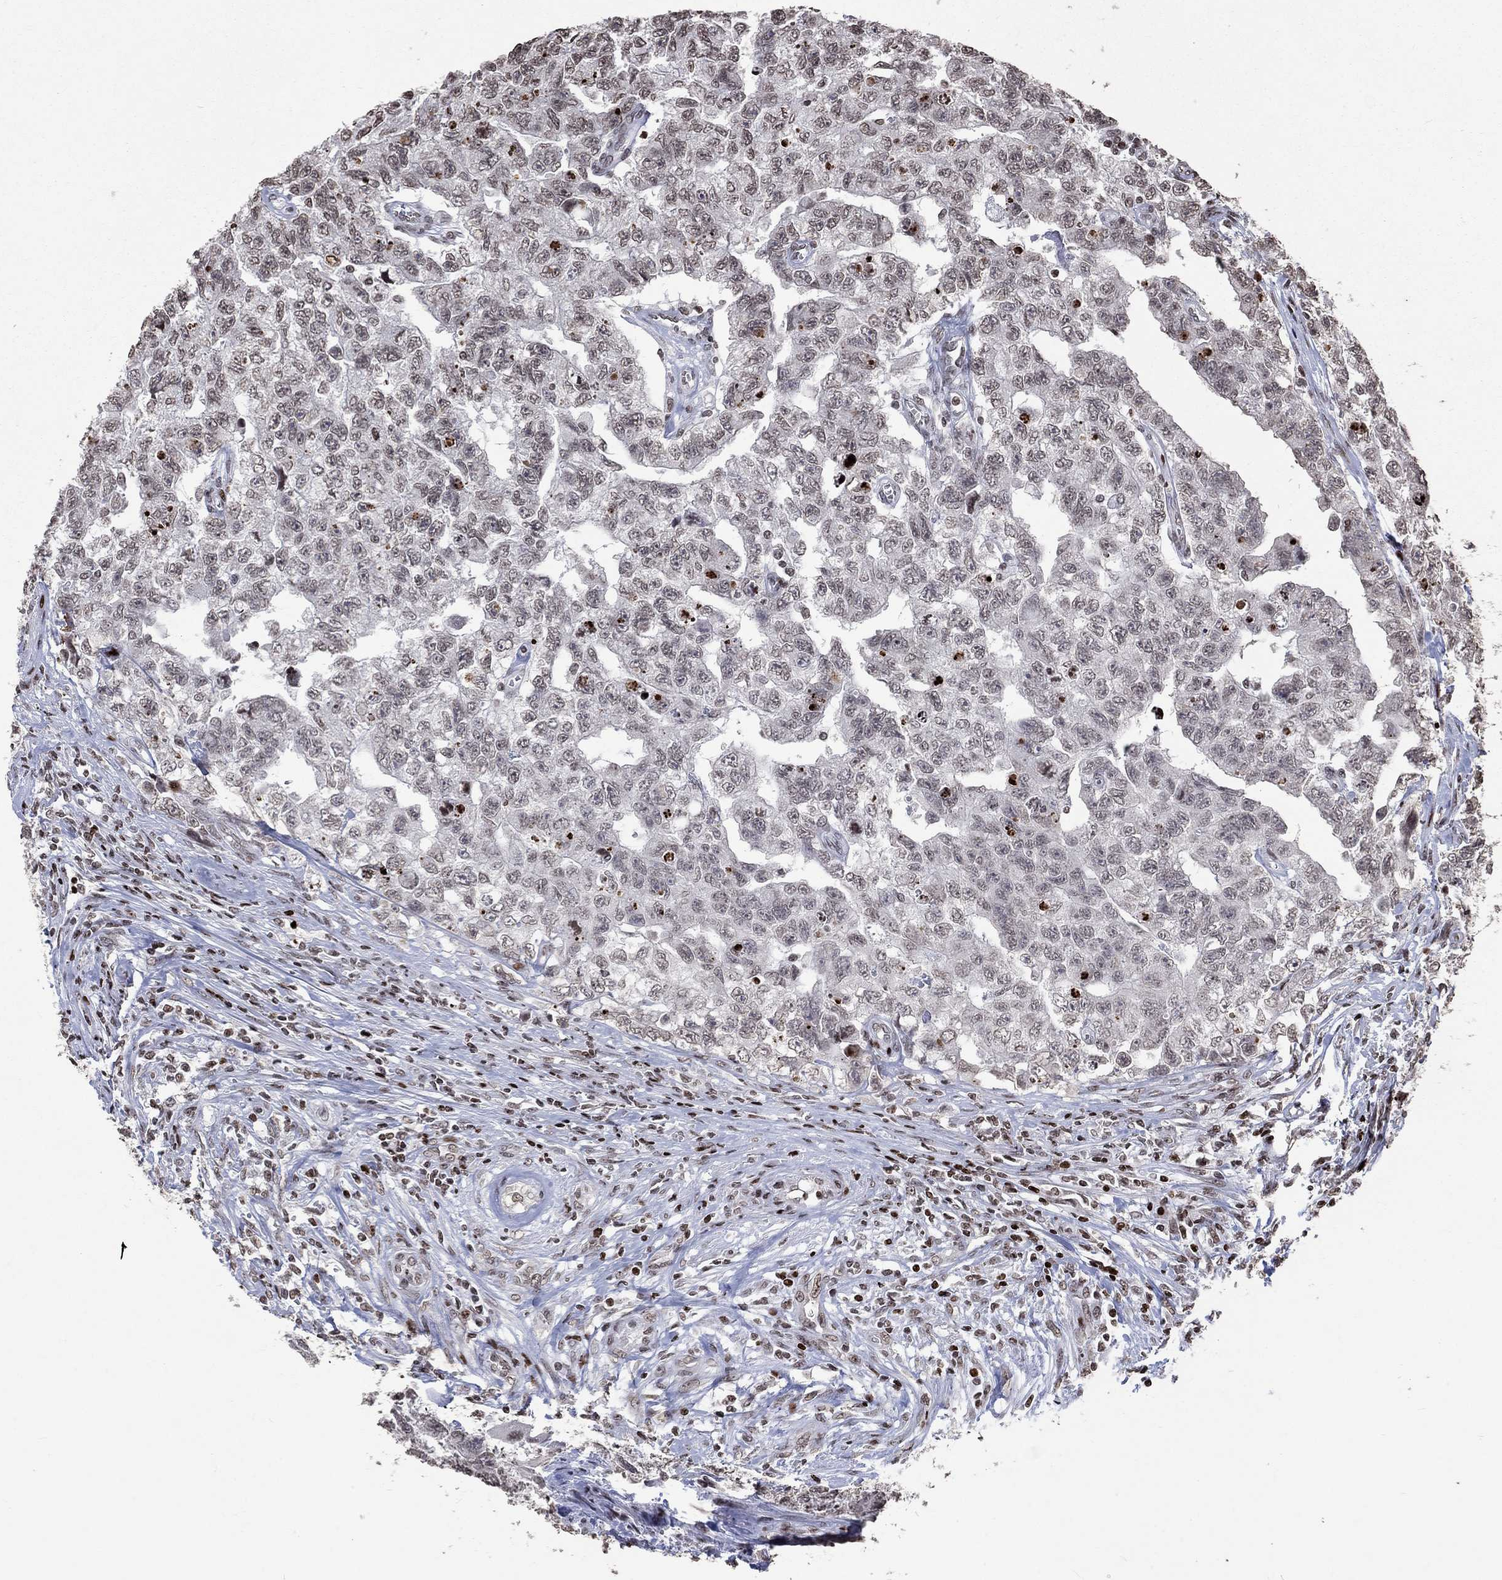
{"staining": {"intensity": "negative", "quantity": "none", "location": "none"}, "tissue": "testis cancer", "cell_type": "Tumor cells", "image_type": "cancer", "snomed": [{"axis": "morphology", "description": "Carcinoma, Embryonal, NOS"}, {"axis": "topography", "description": "Testis"}], "caption": "Immunohistochemistry (IHC) of testis cancer (embryonal carcinoma) shows no staining in tumor cells. (DAB immunohistochemistry (IHC) visualized using brightfield microscopy, high magnification).", "gene": "SRSF3", "patient": {"sex": "male", "age": 24}}